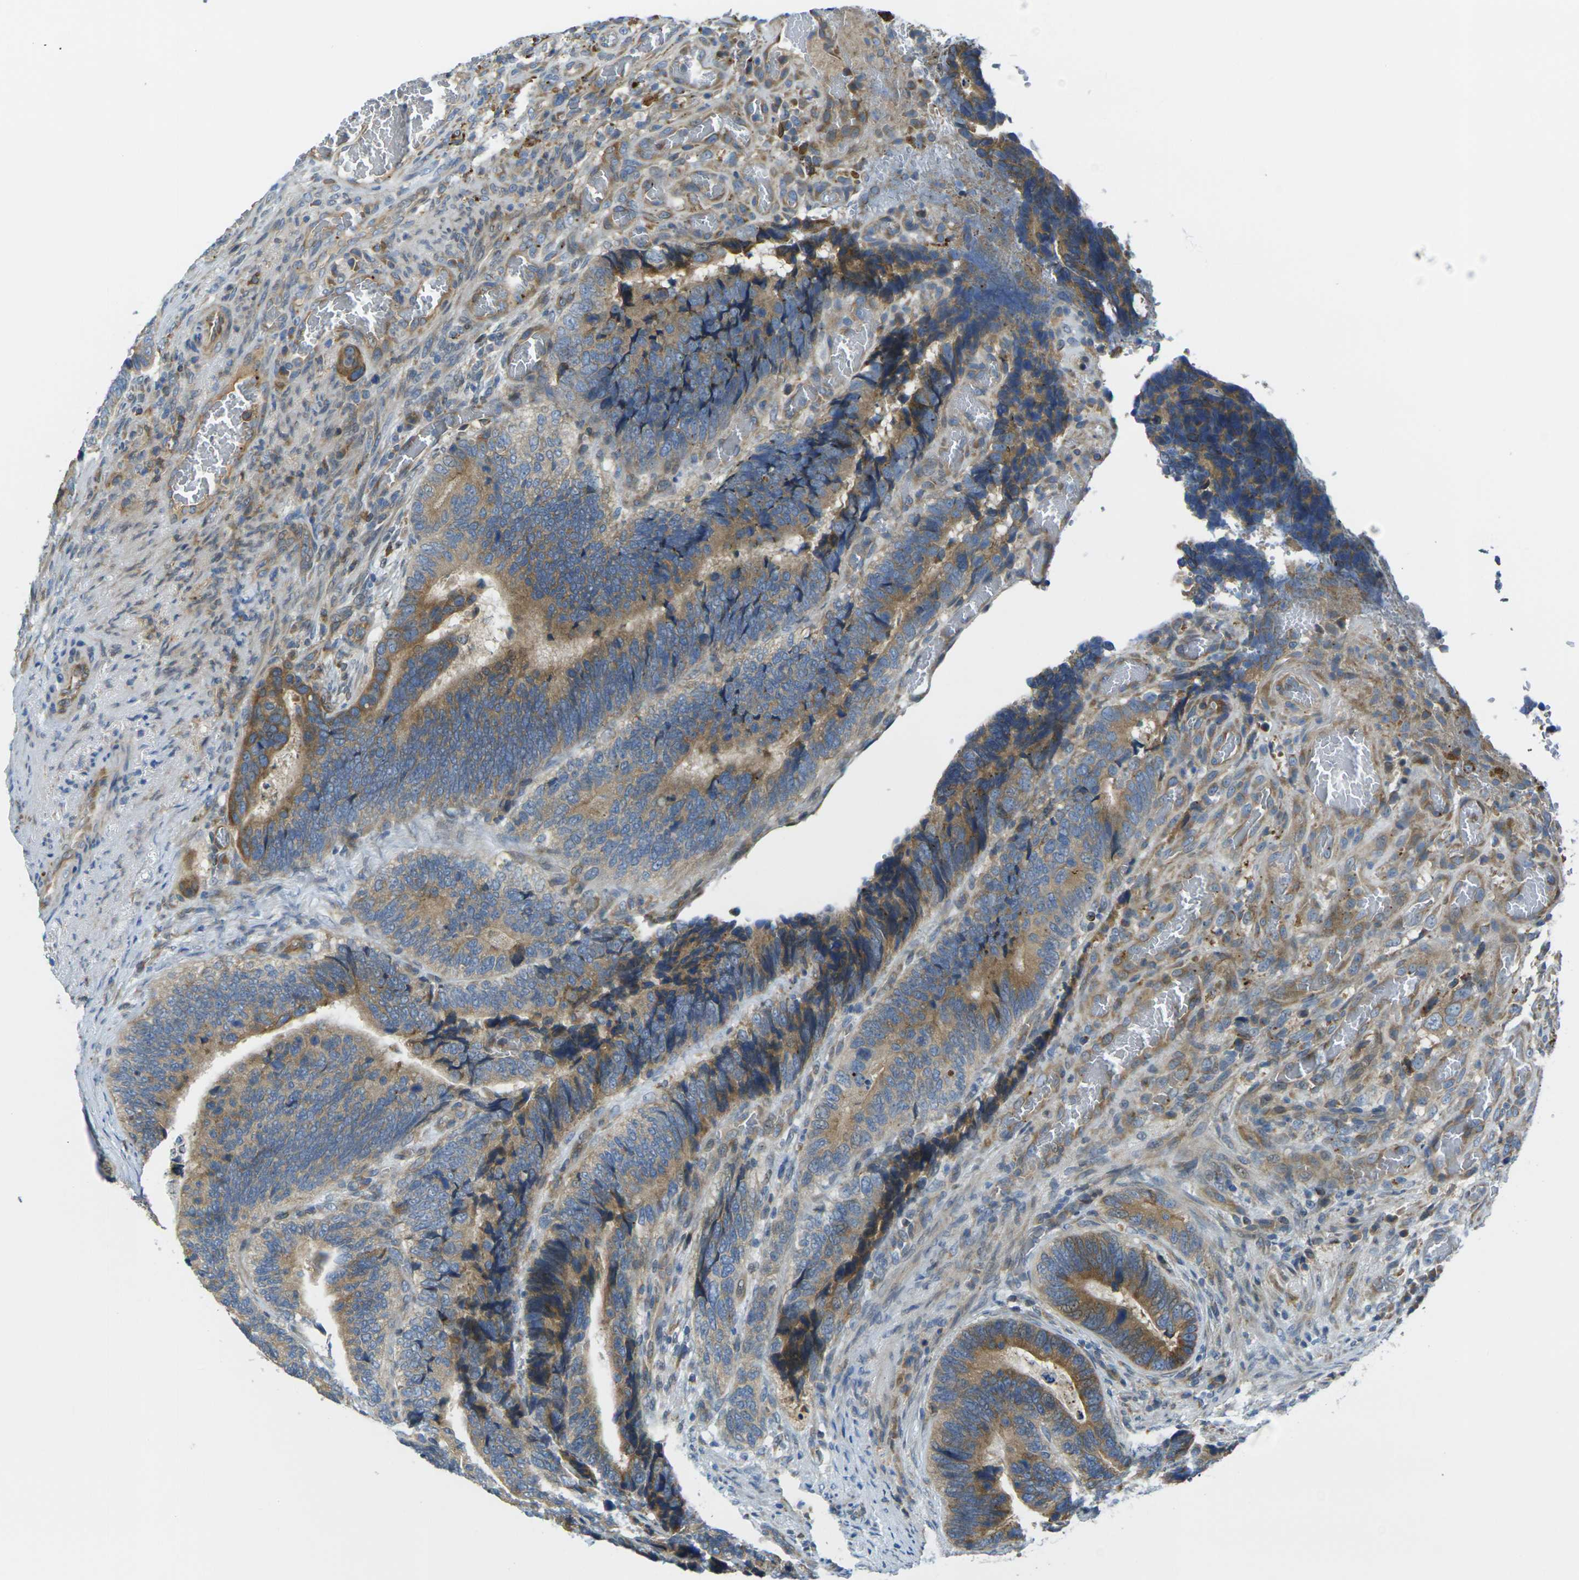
{"staining": {"intensity": "moderate", "quantity": ">75%", "location": "cytoplasmic/membranous"}, "tissue": "colorectal cancer", "cell_type": "Tumor cells", "image_type": "cancer", "snomed": [{"axis": "morphology", "description": "Adenocarcinoma, NOS"}, {"axis": "topography", "description": "Colon"}], "caption": "DAB (3,3'-diaminobenzidine) immunohistochemical staining of colorectal cancer exhibits moderate cytoplasmic/membranous protein staining in about >75% of tumor cells.", "gene": "FZD1", "patient": {"sex": "male", "age": 72}}